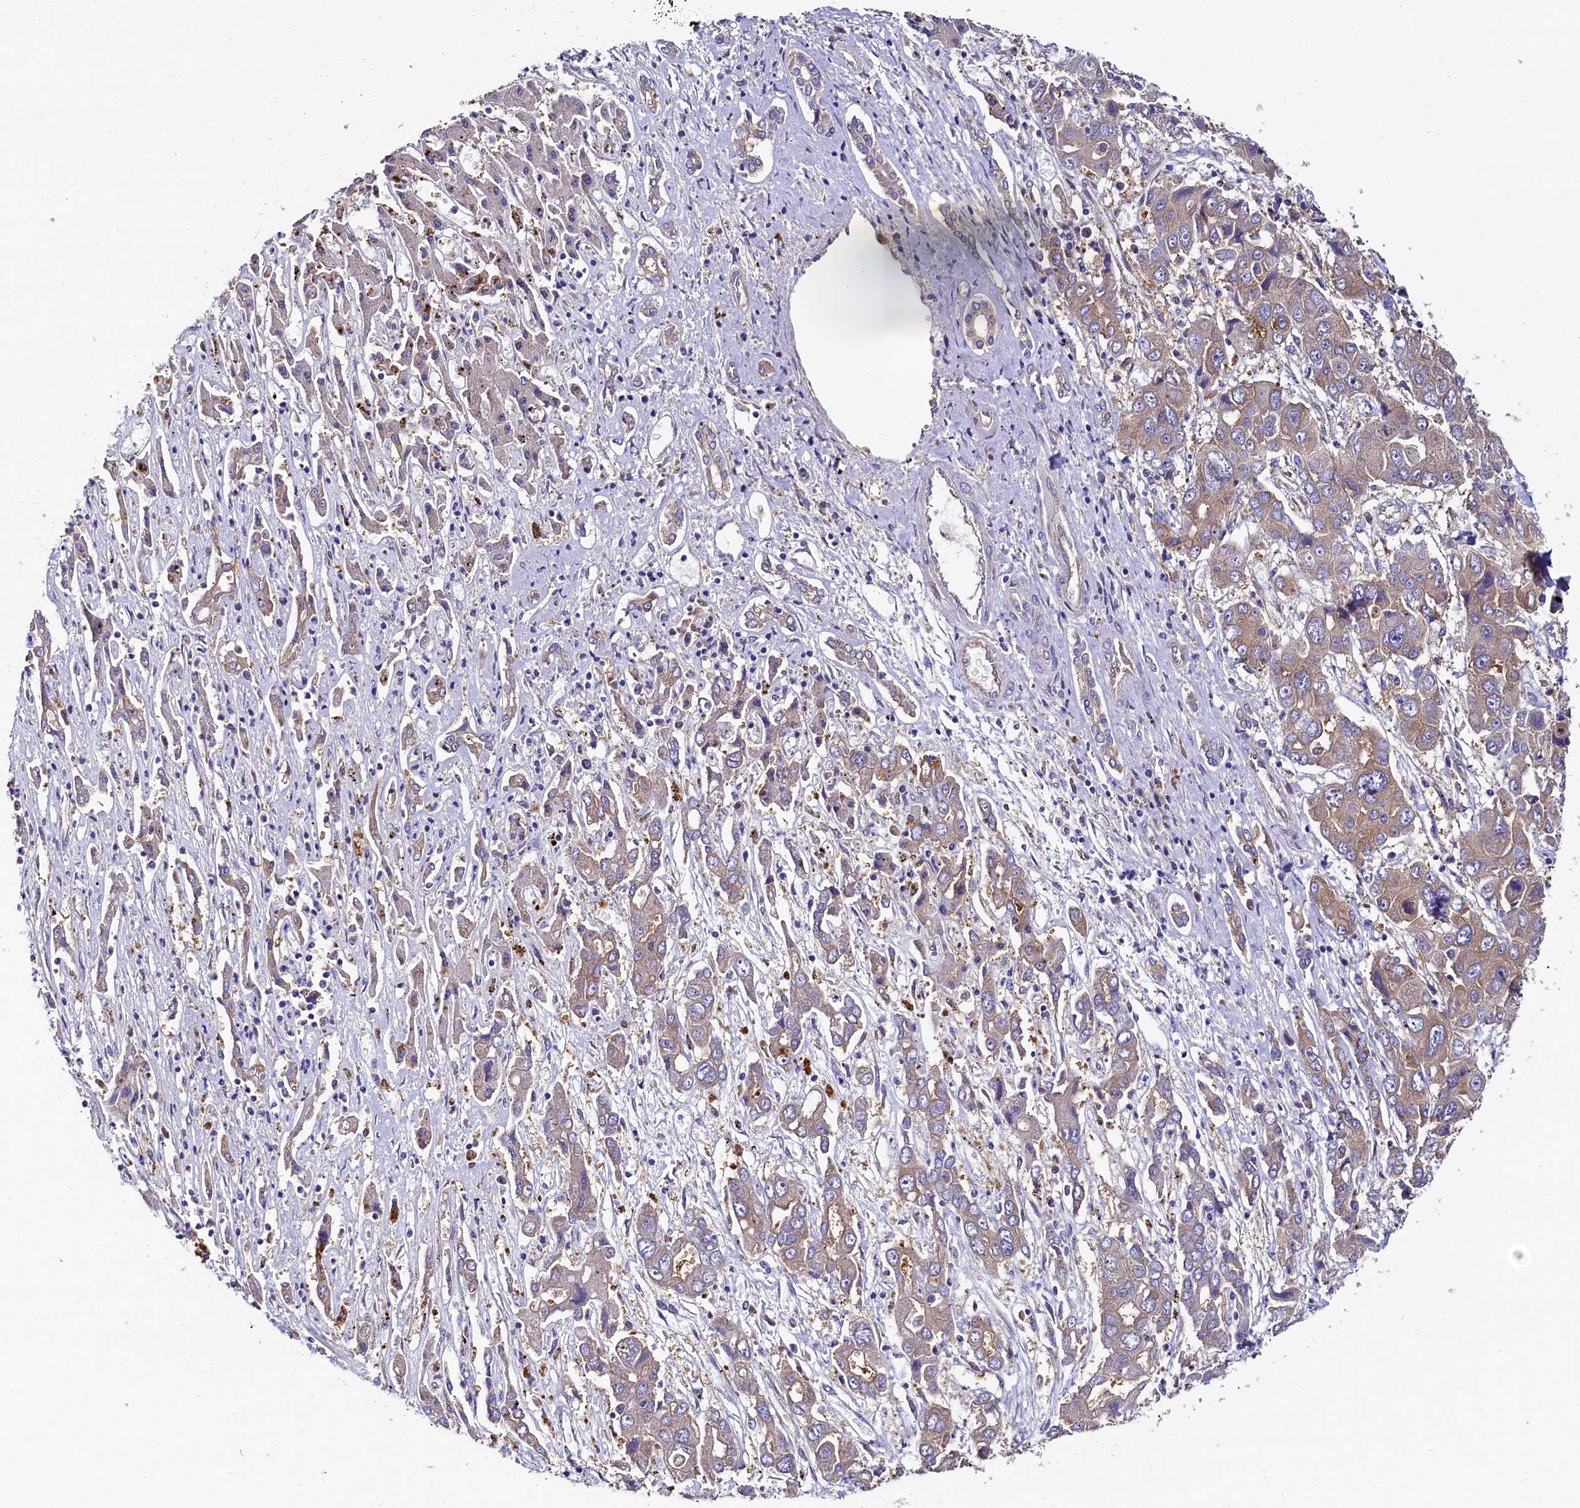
{"staining": {"intensity": "weak", "quantity": ">75%", "location": "cytoplasmic/membranous"}, "tissue": "liver cancer", "cell_type": "Tumor cells", "image_type": "cancer", "snomed": [{"axis": "morphology", "description": "Cholangiocarcinoma"}, {"axis": "topography", "description": "Liver"}], "caption": "Immunohistochemistry (IHC) histopathology image of liver cancer (cholangiocarcinoma) stained for a protein (brown), which reveals low levels of weak cytoplasmic/membranous staining in approximately >75% of tumor cells.", "gene": "QARS1", "patient": {"sex": "male", "age": 67}}